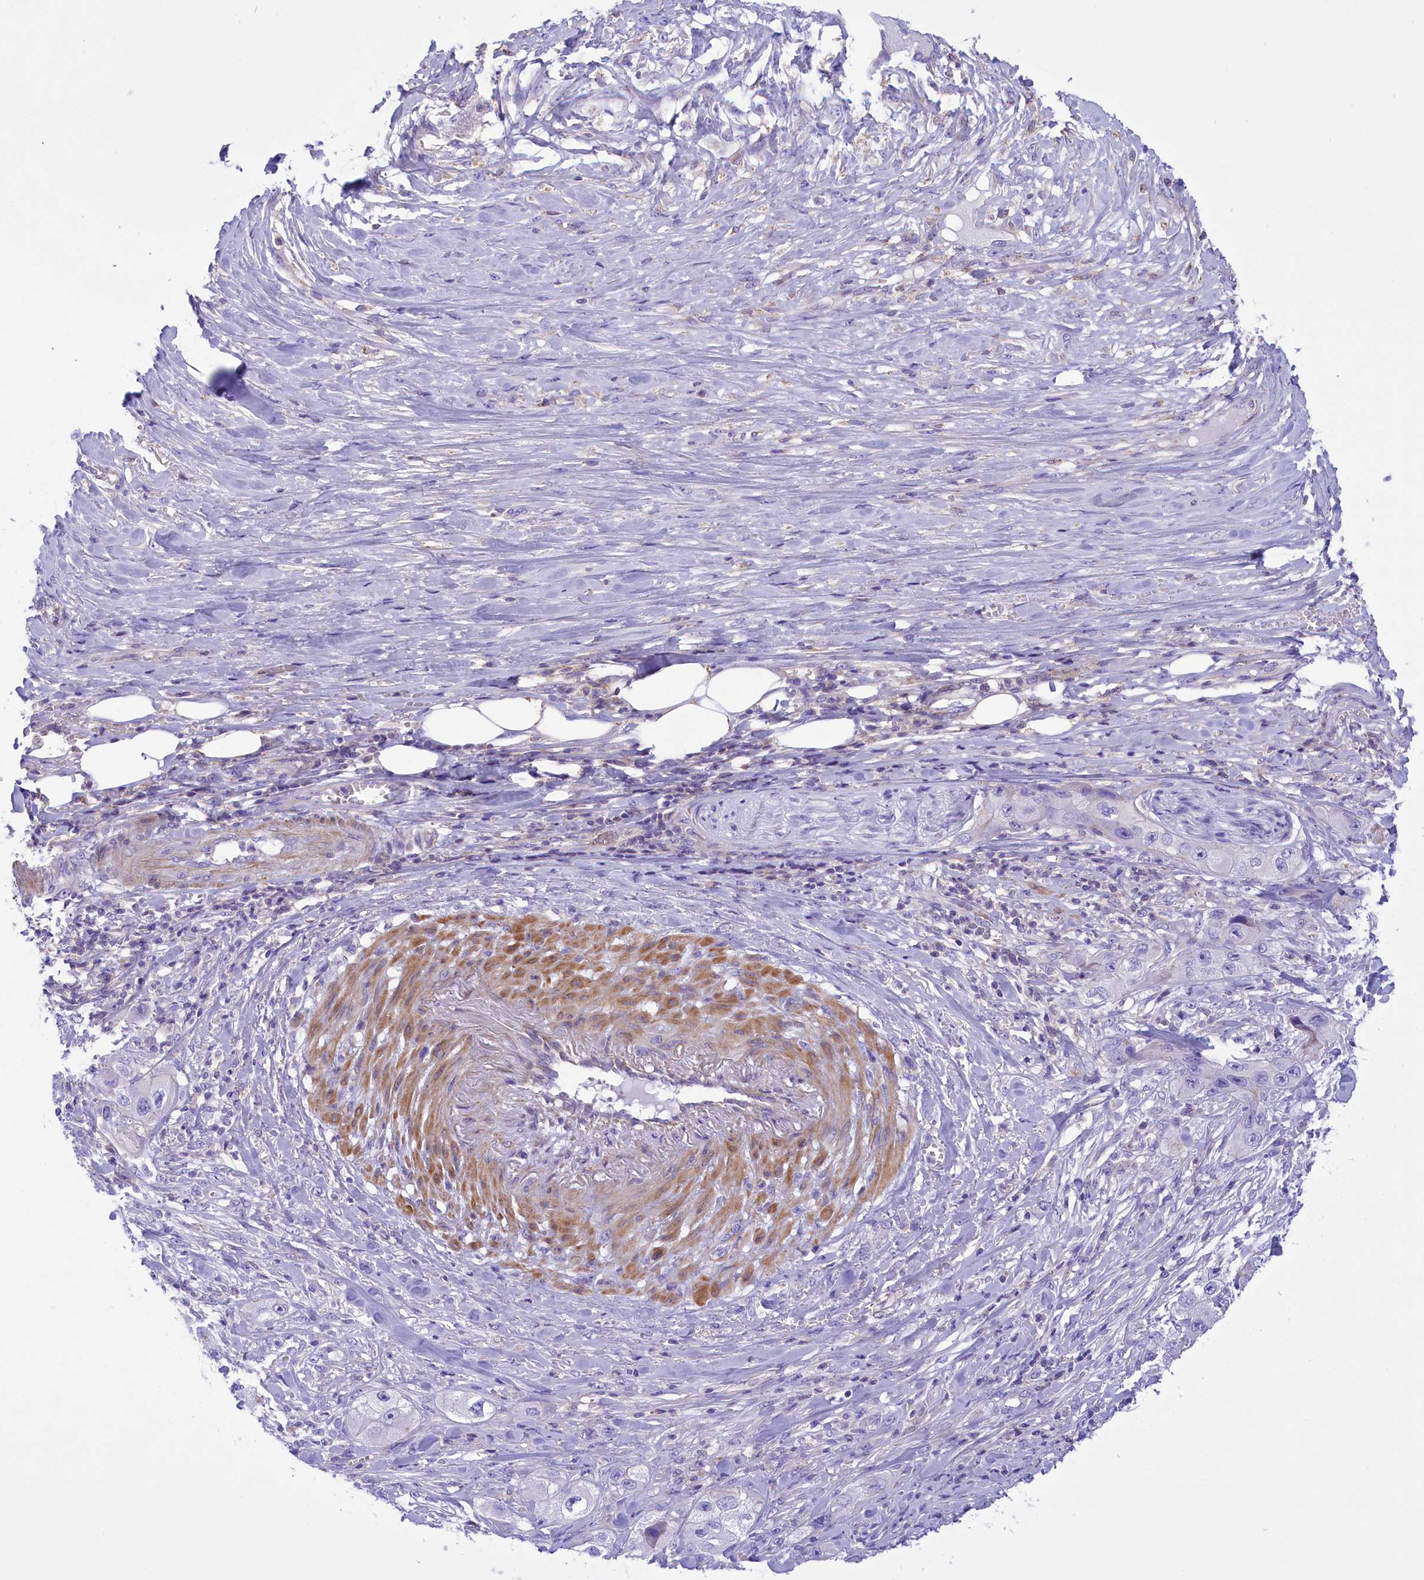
{"staining": {"intensity": "negative", "quantity": "none", "location": "none"}, "tissue": "skin cancer", "cell_type": "Tumor cells", "image_type": "cancer", "snomed": [{"axis": "morphology", "description": "Squamous cell carcinoma, NOS"}, {"axis": "topography", "description": "Skin"}, {"axis": "topography", "description": "Subcutis"}], "caption": "The histopathology image demonstrates no staining of tumor cells in skin squamous cell carcinoma. Nuclei are stained in blue.", "gene": "CORO7-PAM16", "patient": {"sex": "male", "age": 73}}